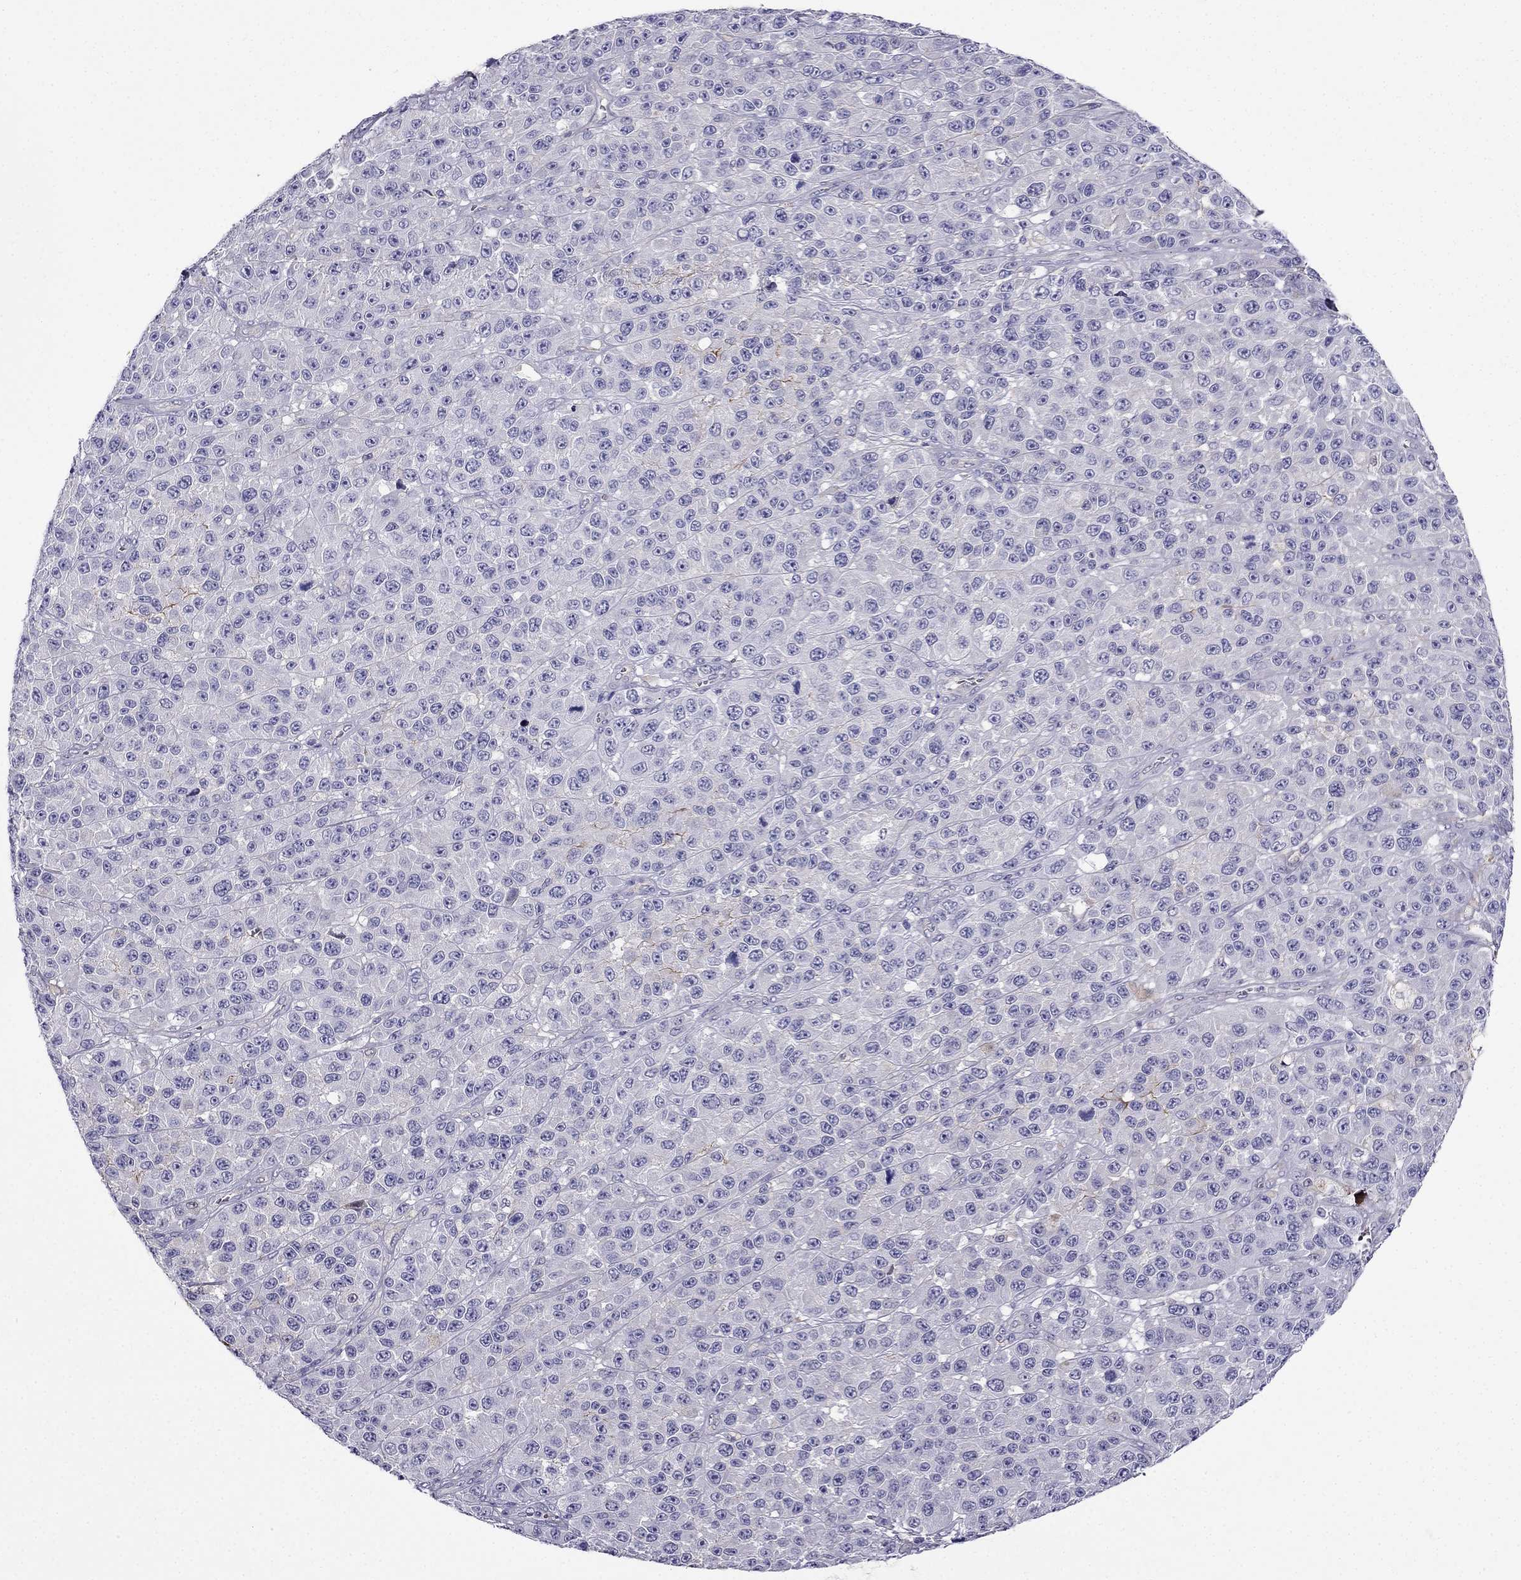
{"staining": {"intensity": "negative", "quantity": "none", "location": "none"}, "tissue": "melanoma", "cell_type": "Tumor cells", "image_type": "cancer", "snomed": [{"axis": "morphology", "description": "Malignant melanoma, NOS"}, {"axis": "topography", "description": "Skin"}], "caption": "Tumor cells are negative for protein expression in human melanoma.", "gene": "TBC1D21", "patient": {"sex": "female", "age": 58}}